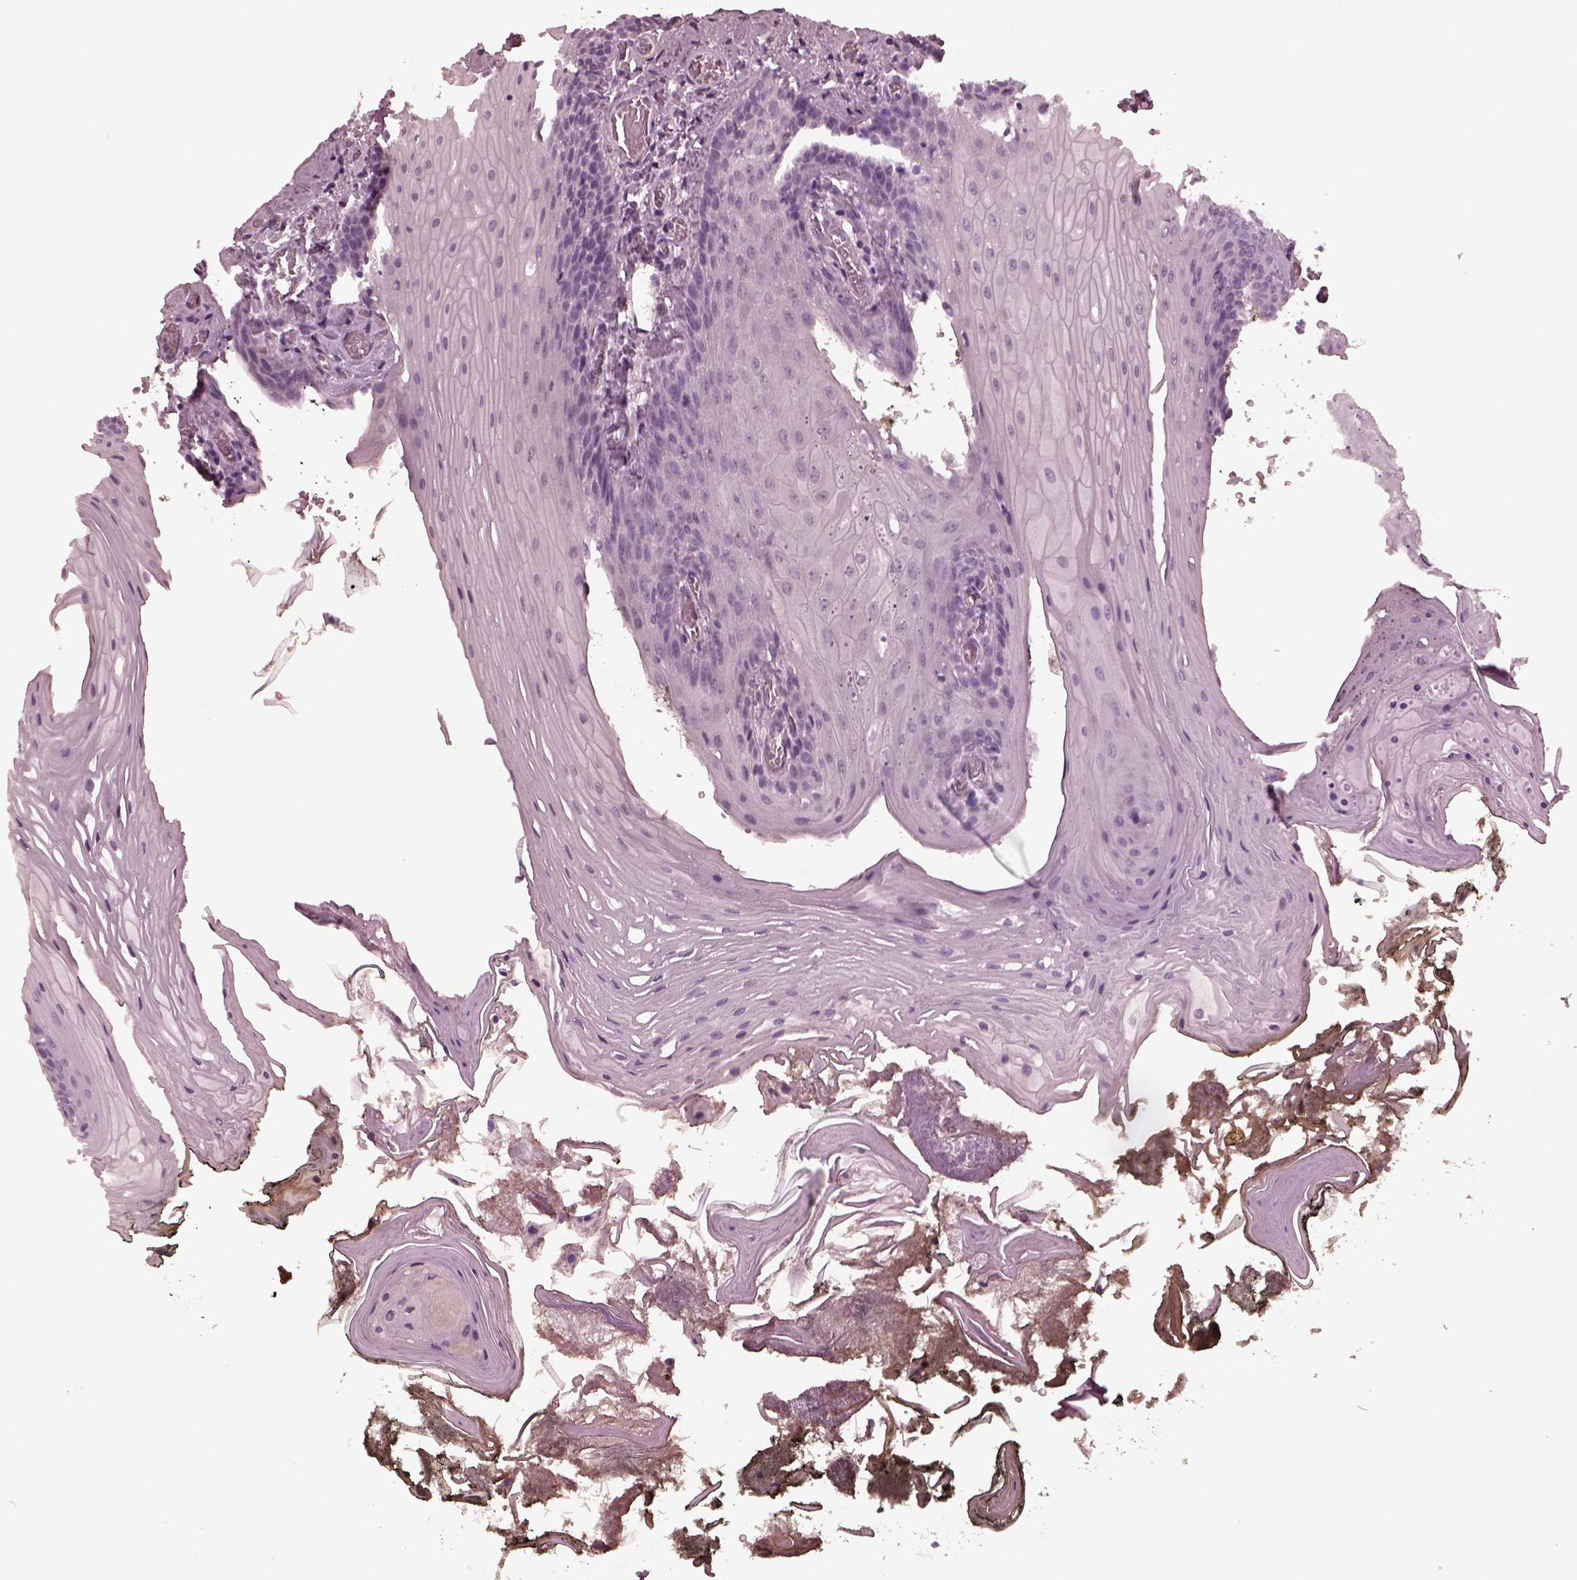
{"staining": {"intensity": "negative", "quantity": "none", "location": "none"}, "tissue": "oral mucosa", "cell_type": "Squamous epithelial cells", "image_type": "normal", "snomed": [{"axis": "morphology", "description": "Normal tissue, NOS"}, {"axis": "topography", "description": "Oral tissue"}], "caption": "High power microscopy micrograph of an IHC photomicrograph of normal oral mucosa, revealing no significant expression in squamous epithelial cells. (Brightfield microscopy of DAB immunohistochemistry at high magnification).", "gene": "CGA", "patient": {"sex": "male", "age": 9}}